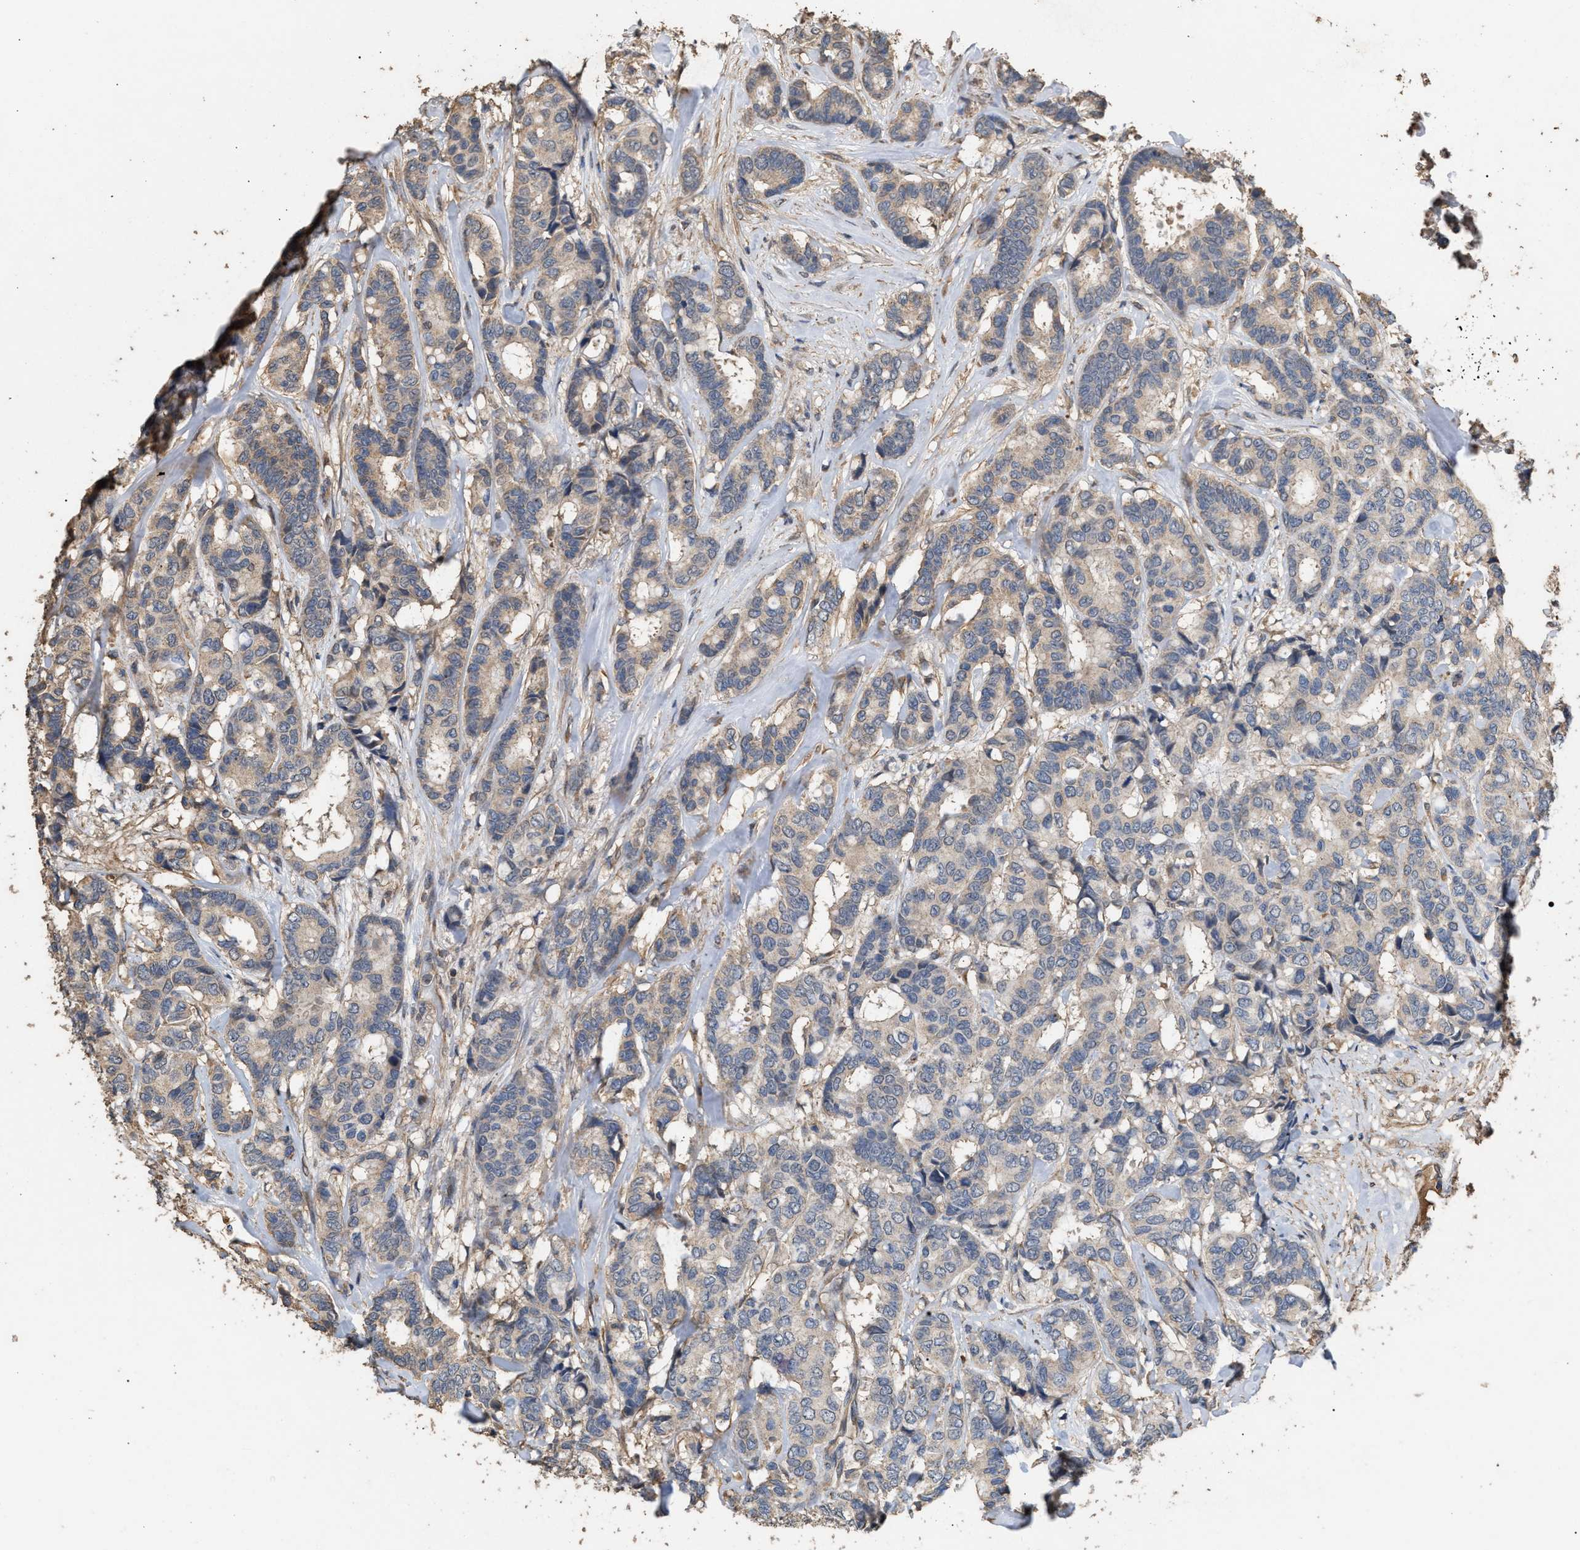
{"staining": {"intensity": "weak", "quantity": "<25%", "location": "cytoplasmic/membranous"}, "tissue": "breast cancer", "cell_type": "Tumor cells", "image_type": "cancer", "snomed": [{"axis": "morphology", "description": "Duct carcinoma"}, {"axis": "topography", "description": "Breast"}], "caption": "Micrograph shows no significant protein staining in tumor cells of breast cancer (invasive ductal carcinoma).", "gene": "HTRA3", "patient": {"sex": "female", "age": 87}}